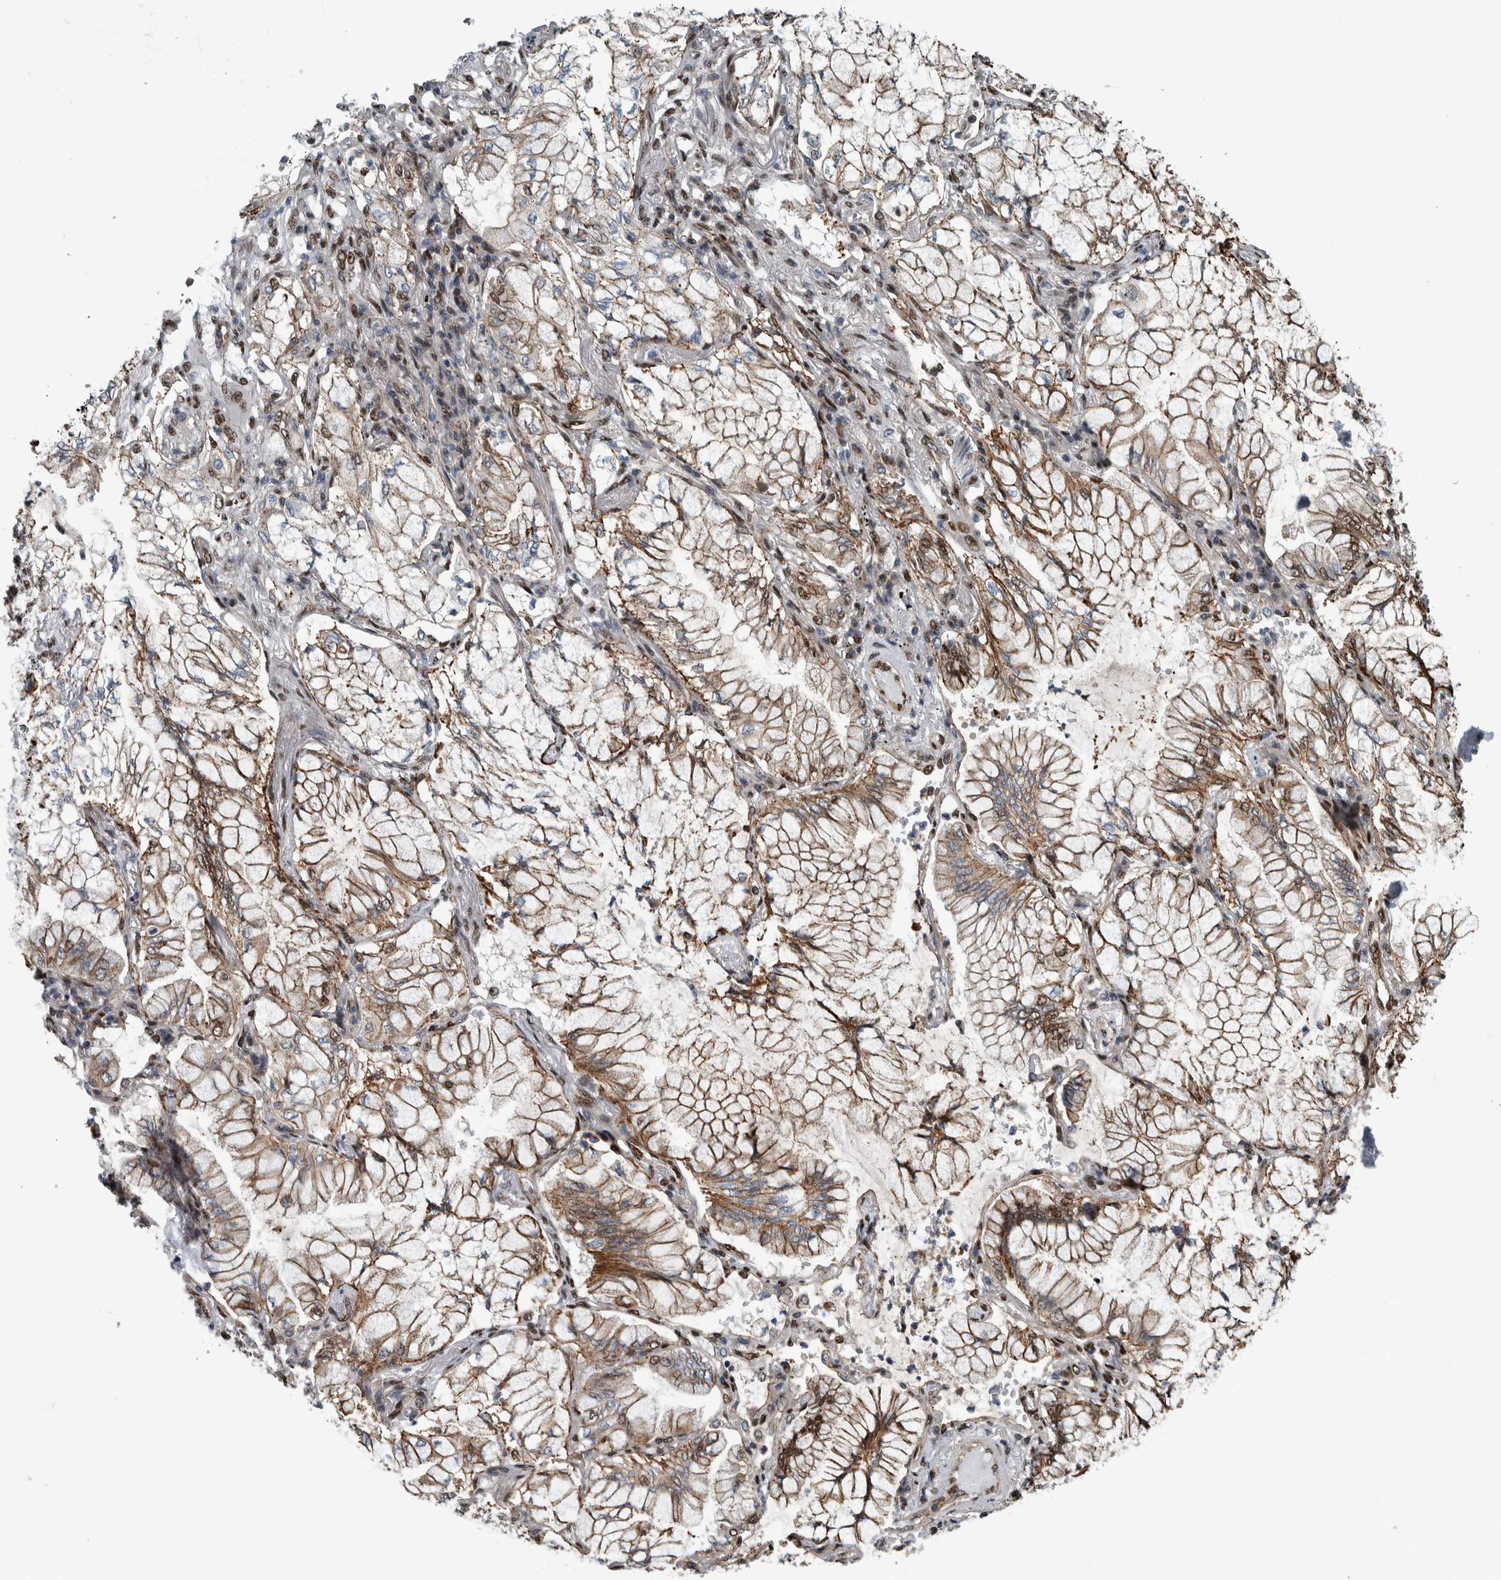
{"staining": {"intensity": "moderate", "quantity": ">75%", "location": "cytoplasmic/membranous,nuclear"}, "tissue": "lung cancer", "cell_type": "Tumor cells", "image_type": "cancer", "snomed": [{"axis": "morphology", "description": "Adenocarcinoma, NOS"}, {"axis": "topography", "description": "Lung"}], "caption": "Immunohistochemistry (IHC) micrograph of neoplastic tissue: human lung cancer (adenocarcinoma) stained using IHC exhibits medium levels of moderate protein expression localized specifically in the cytoplasmic/membranous and nuclear of tumor cells, appearing as a cytoplasmic/membranous and nuclear brown color.", "gene": "FAM135B", "patient": {"sex": "female", "age": 70}}